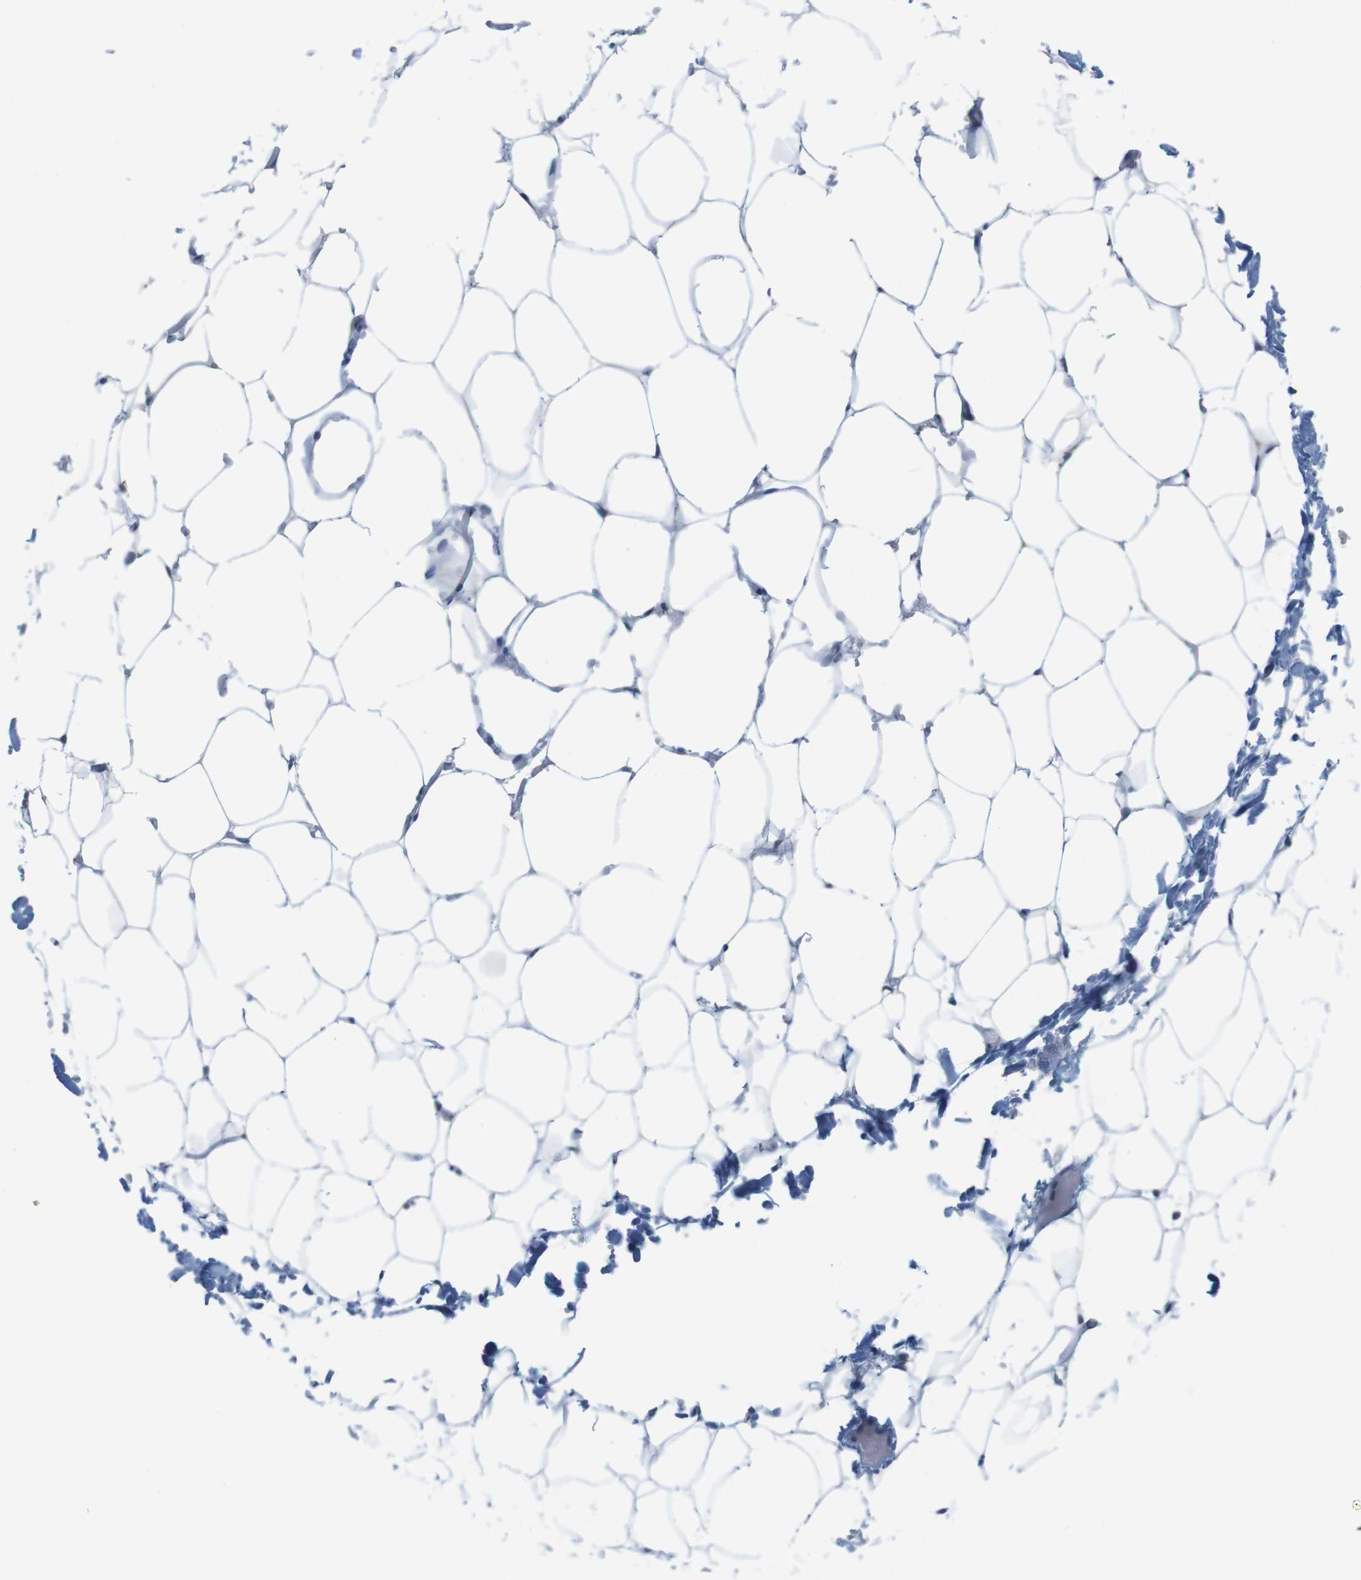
{"staining": {"intensity": "negative", "quantity": "none", "location": "none"}, "tissue": "adipose tissue", "cell_type": "Adipocytes", "image_type": "normal", "snomed": [{"axis": "morphology", "description": "Normal tissue, NOS"}, {"axis": "topography", "description": "Breast"}, {"axis": "topography", "description": "Adipose tissue"}], "caption": "An immunohistochemistry image of benign adipose tissue is shown. There is no staining in adipocytes of adipose tissue. (DAB immunohistochemistry with hematoxylin counter stain).", "gene": "ERGIC3", "patient": {"sex": "female", "age": 25}}